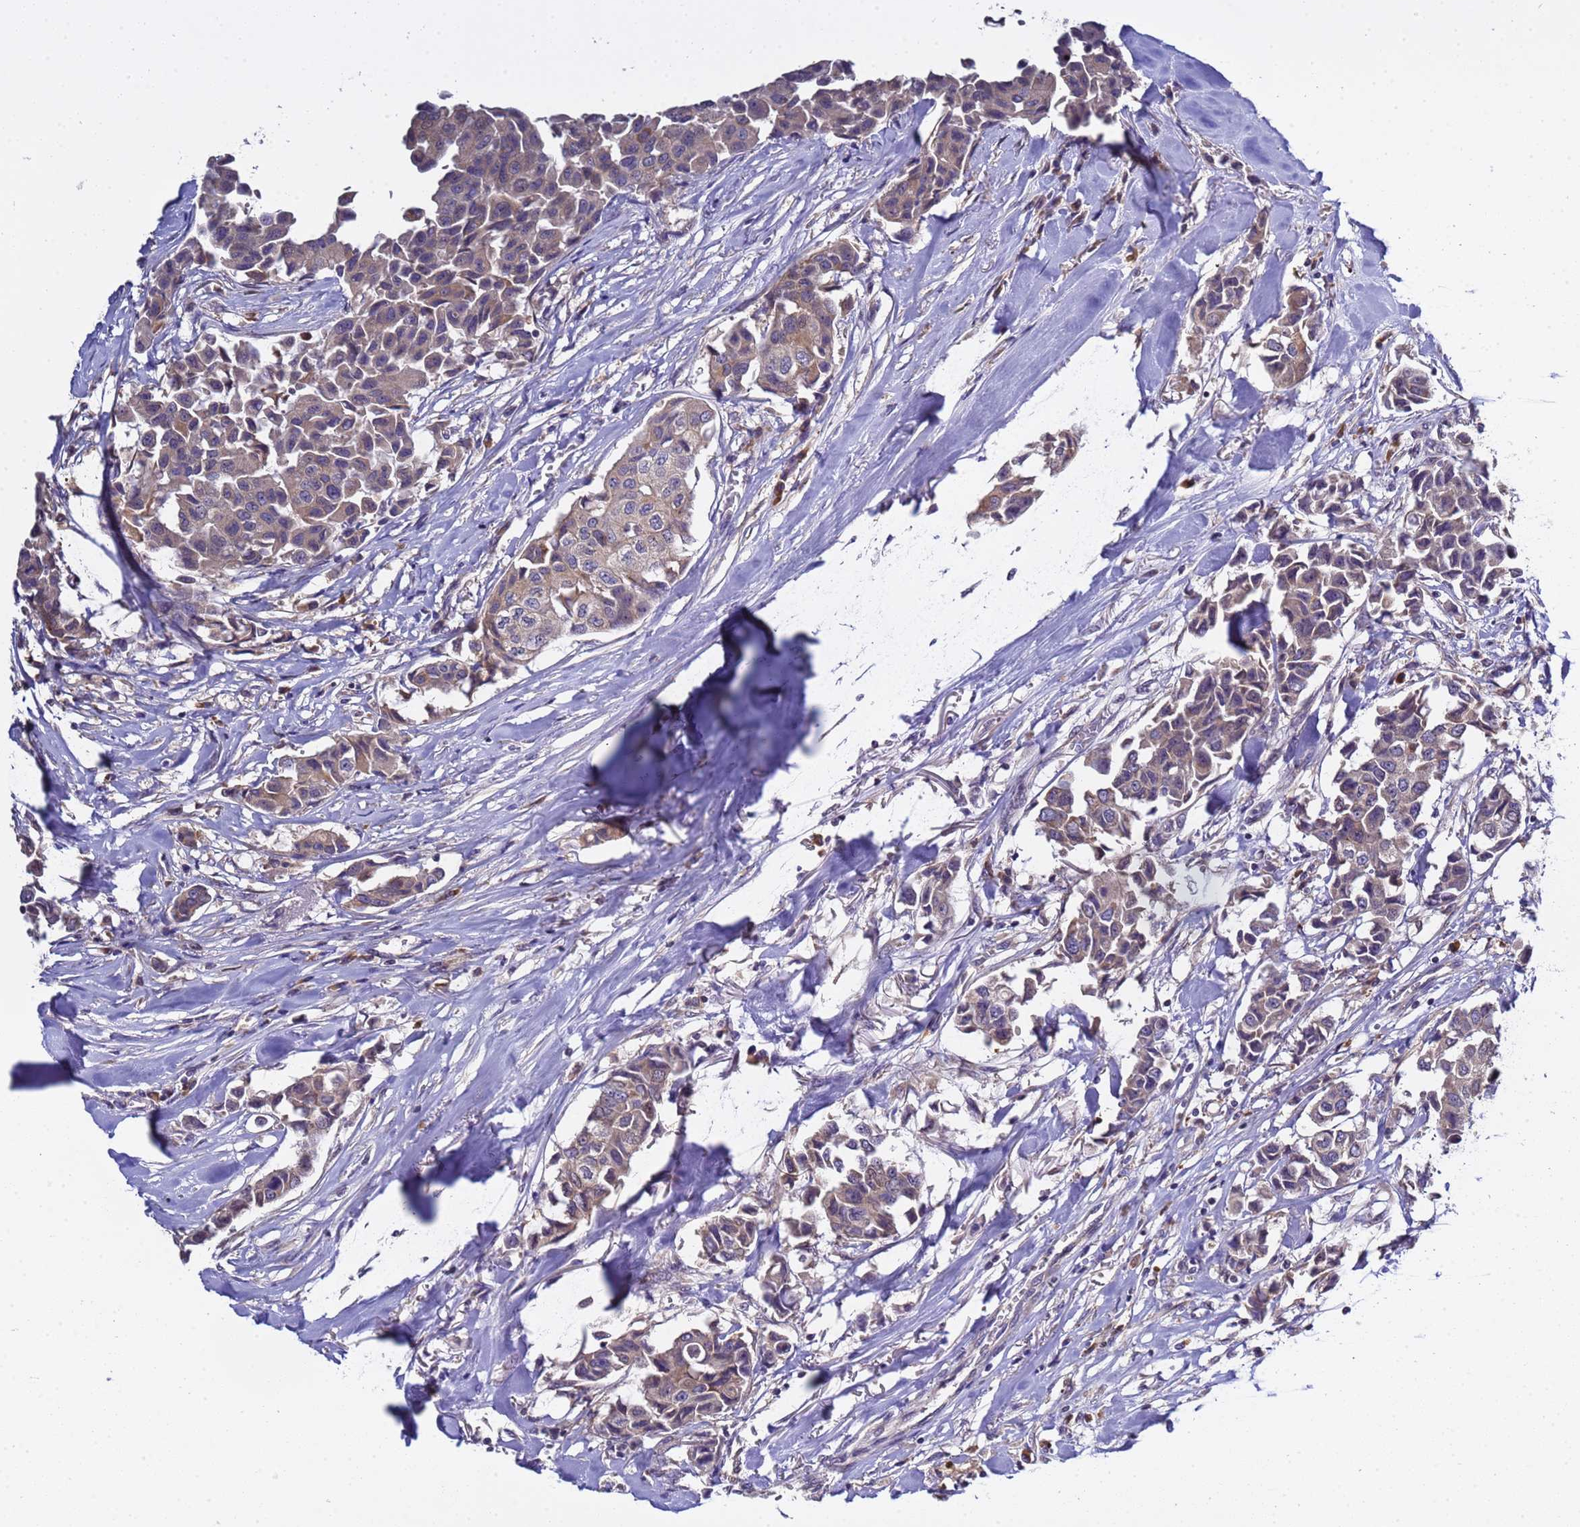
{"staining": {"intensity": "weak", "quantity": "25%-75%", "location": "cytoplasmic/membranous"}, "tissue": "breast cancer", "cell_type": "Tumor cells", "image_type": "cancer", "snomed": [{"axis": "morphology", "description": "Duct carcinoma"}, {"axis": "topography", "description": "Breast"}], "caption": "Infiltrating ductal carcinoma (breast) stained with immunohistochemistry reveals weak cytoplasmic/membranous staining in about 25%-75% of tumor cells.", "gene": "ELMOD2", "patient": {"sex": "female", "age": 80}}